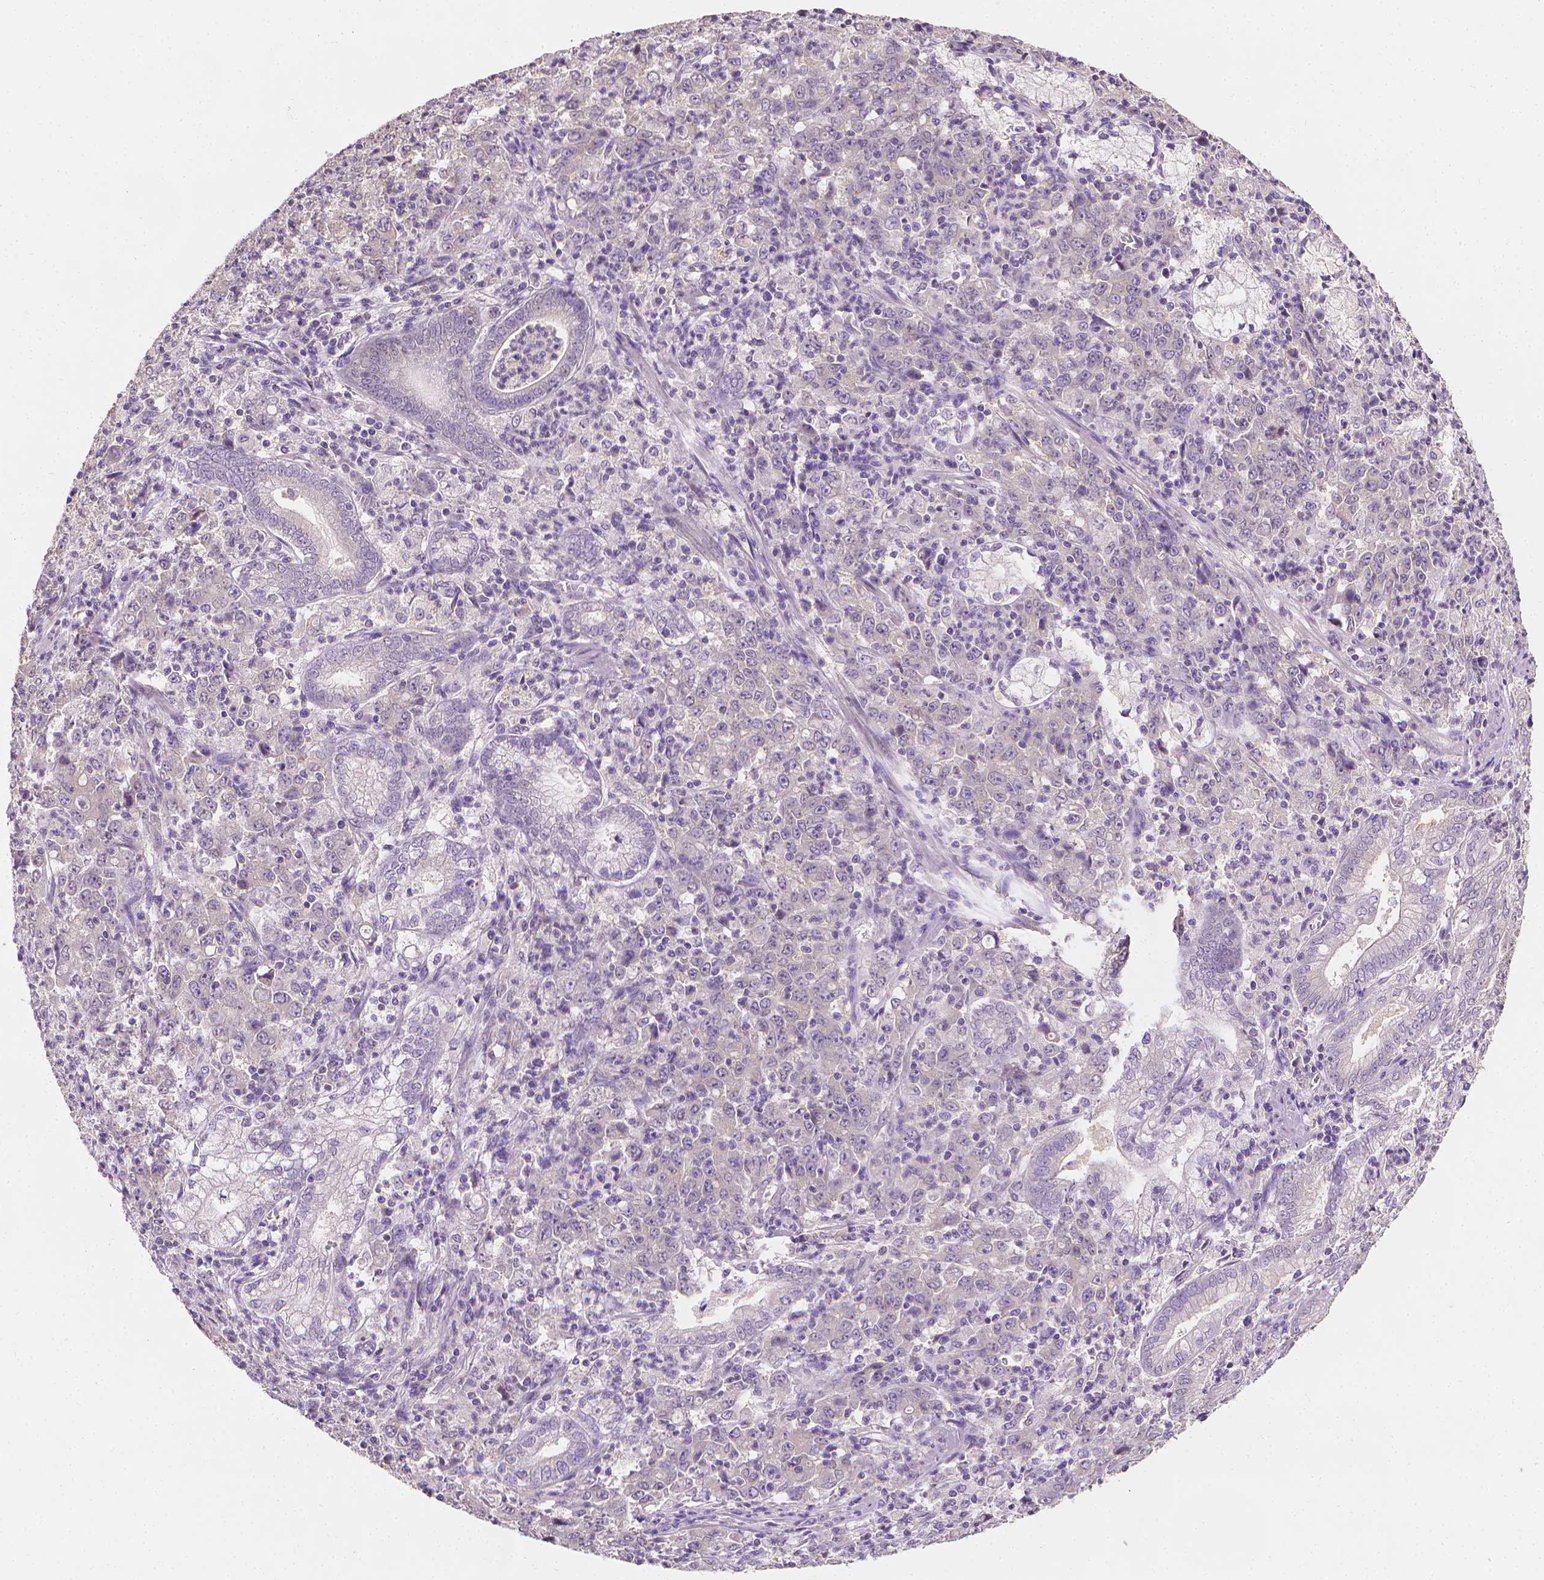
{"staining": {"intensity": "negative", "quantity": "none", "location": "none"}, "tissue": "stomach cancer", "cell_type": "Tumor cells", "image_type": "cancer", "snomed": [{"axis": "morphology", "description": "Adenocarcinoma, NOS"}, {"axis": "topography", "description": "Stomach, lower"}], "caption": "This is a micrograph of immunohistochemistry staining of stomach adenocarcinoma, which shows no expression in tumor cells.", "gene": "FASN", "patient": {"sex": "female", "age": 71}}